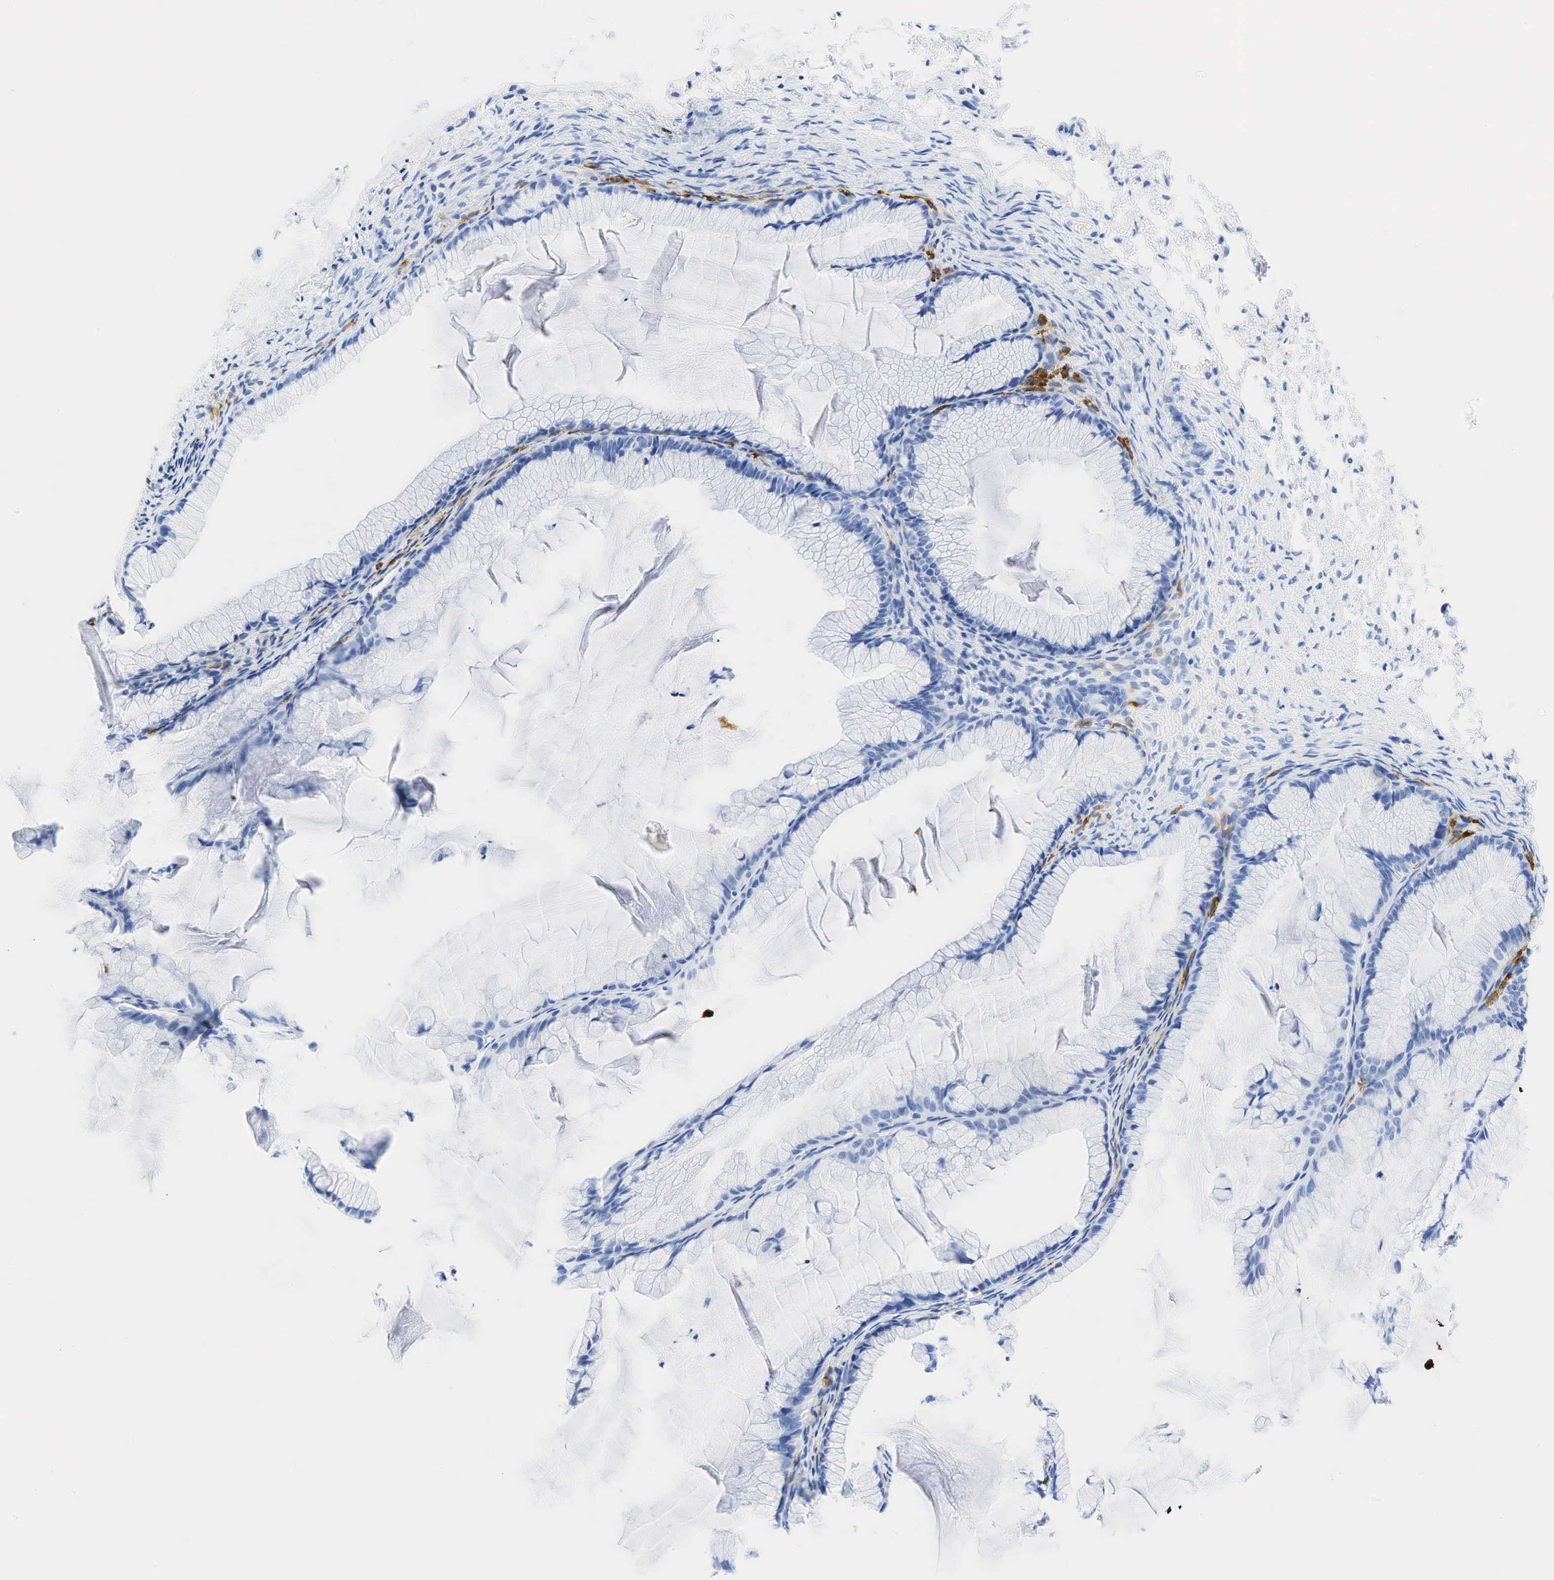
{"staining": {"intensity": "negative", "quantity": "none", "location": "none"}, "tissue": "ovarian cancer", "cell_type": "Tumor cells", "image_type": "cancer", "snomed": [{"axis": "morphology", "description": "Cystadenocarcinoma, mucinous, NOS"}, {"axis": "topography", "description": "Ovary"}], "caption": "Human mucinous cystadenocarcinoma (ovarian) stained for a protein using immunohistochemistry (IHC) demonstrates no staining in tumor cells.", "gene": "INHA", "patient": {"sex": "female", "age": 41}}